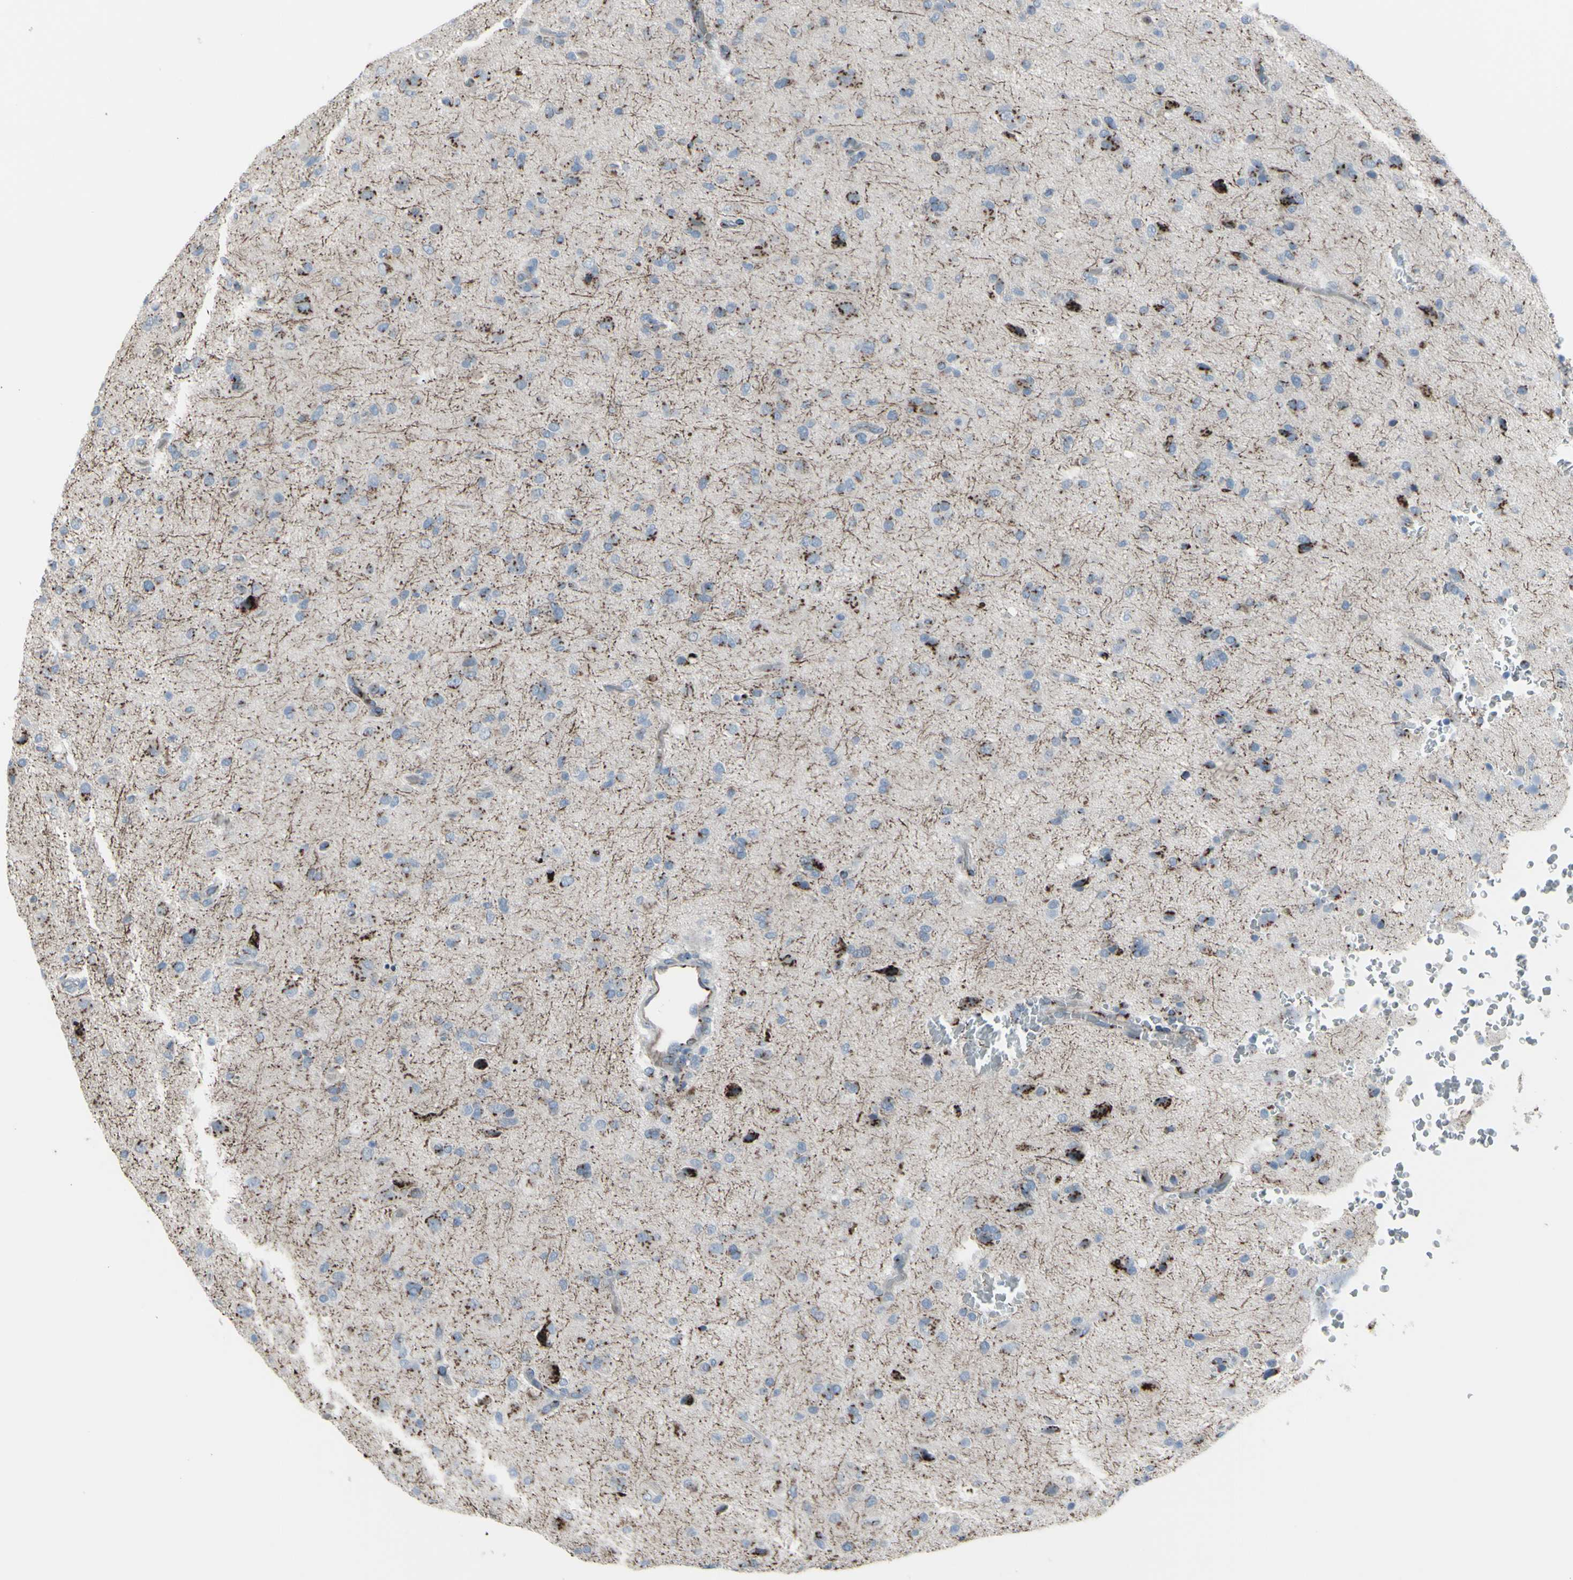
{"staining": {"intensity": "strong", "quantity": "25%-75%", "location": "cytoplasmic/membranous"}, "tissue": "glioma", "cell_type": "Tumor cells", "image_type": "cancer", "snomed": [{"axis": "morphology", "description": "Glioma, malignant, High grade"}, {"axis": "topography", "description": "Brain"}], "caption": "Malignant glioma (high-grade) stained for a protein (brown) reveals strong cytoplasmic/membranous positive positivity in approximately 25%-75% of tumor cells.", "gene": "GLG1", "patient": {"sex": "male", "age": 71}}